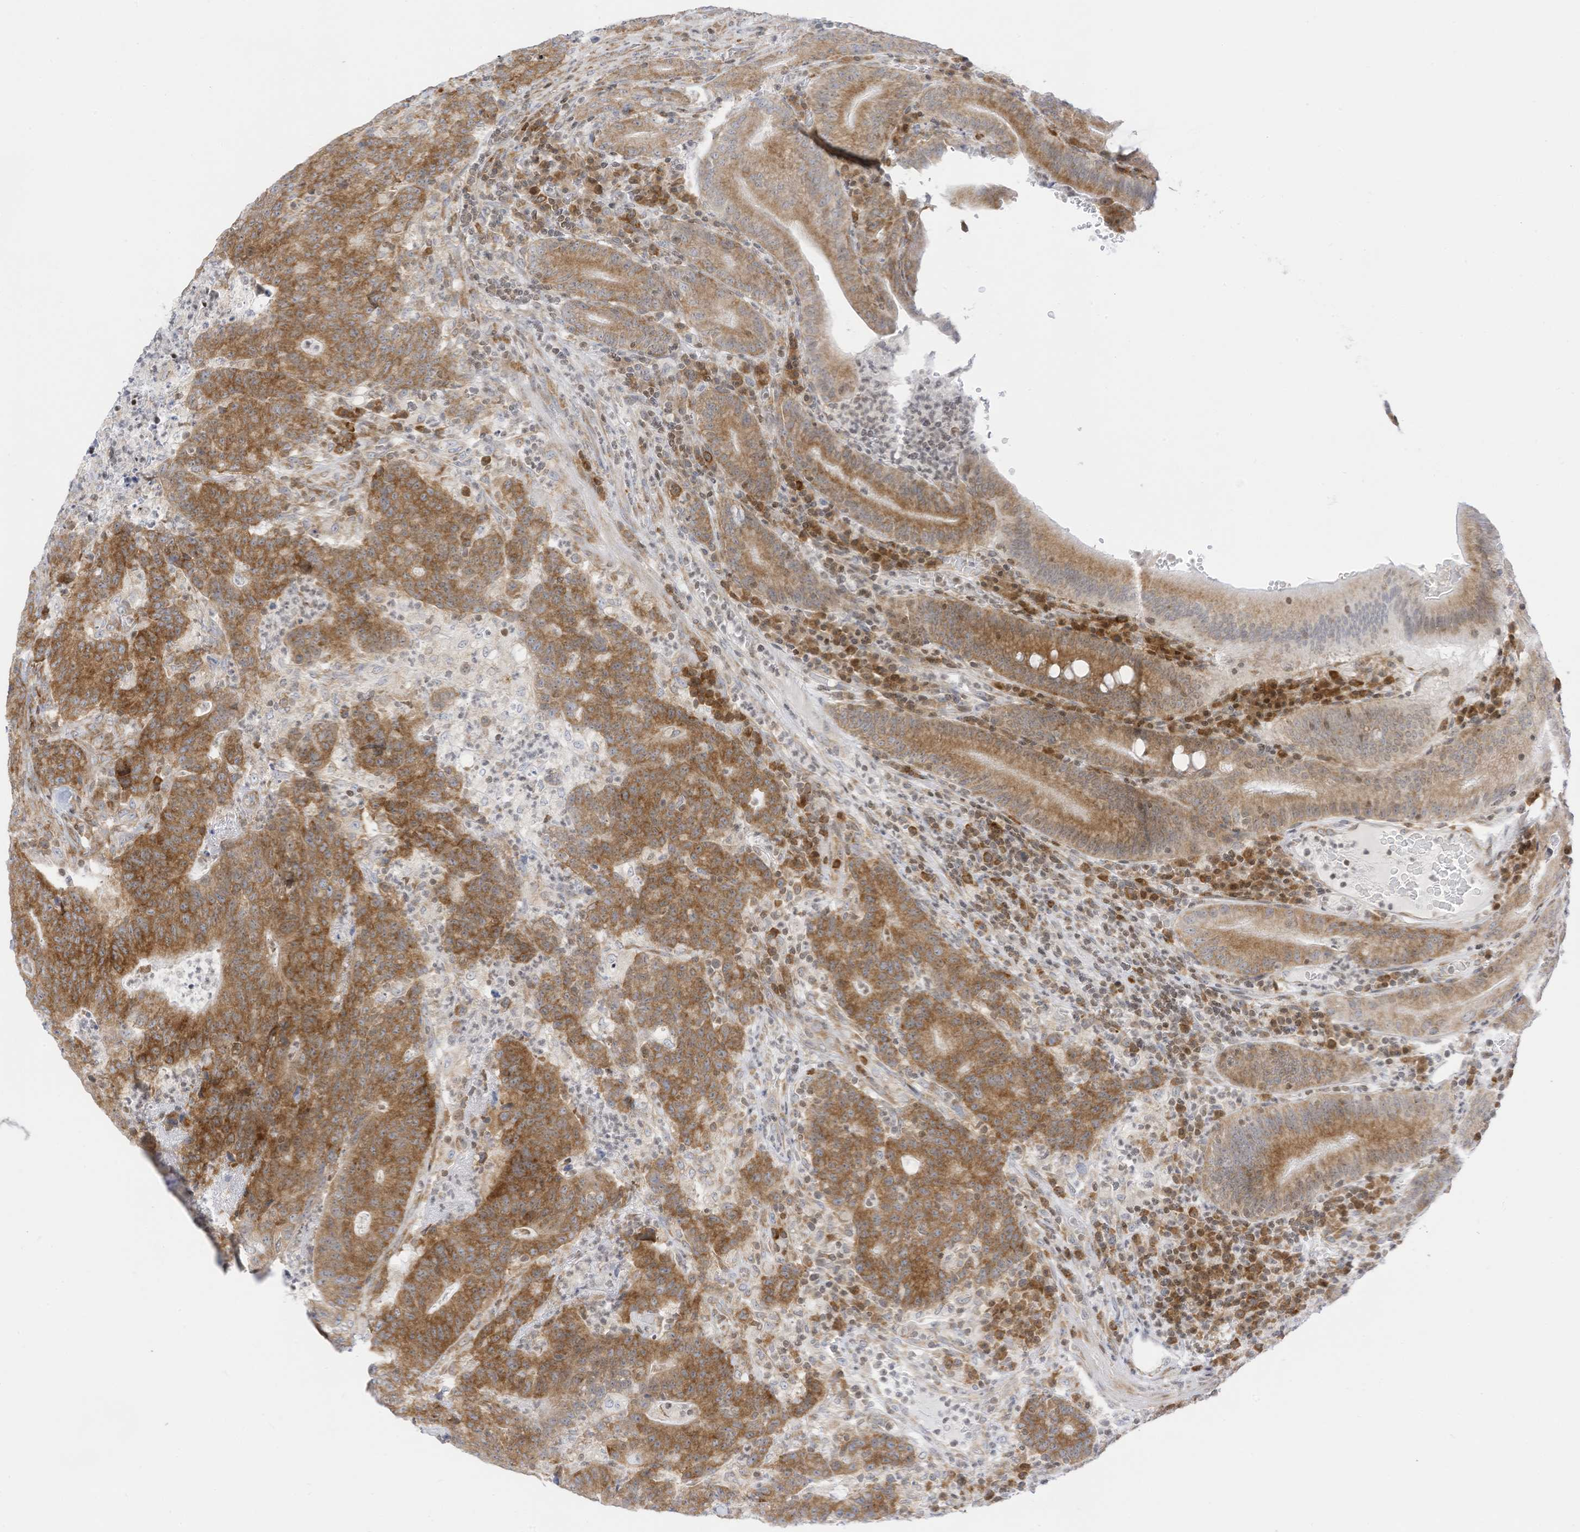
{"staining": {"intensity": "moderate", "quantity": ">75%", "location": "cytoplasmic/membranous"}, "tissue": "colorectal cancer", "cell_type": "Tumor cells", "image_type": "cancer", "snomed": [{"axis": "morphology", "description": "Normal tissue, NOS"}, {"axis": "morphology", "description": "Adenocarcinoma, NOS"}, {"axis": "topography", "description": "Colon"}], "caption": "Colorectal cancer (adenocarcinoma) was stained to show a protein in brown. There is medium levels of moderate cytoplasmic/membranous positivity in about >75% of tumor cells.", "gene": "EDF1", "patient": {"sex": "female", "age": 75}}